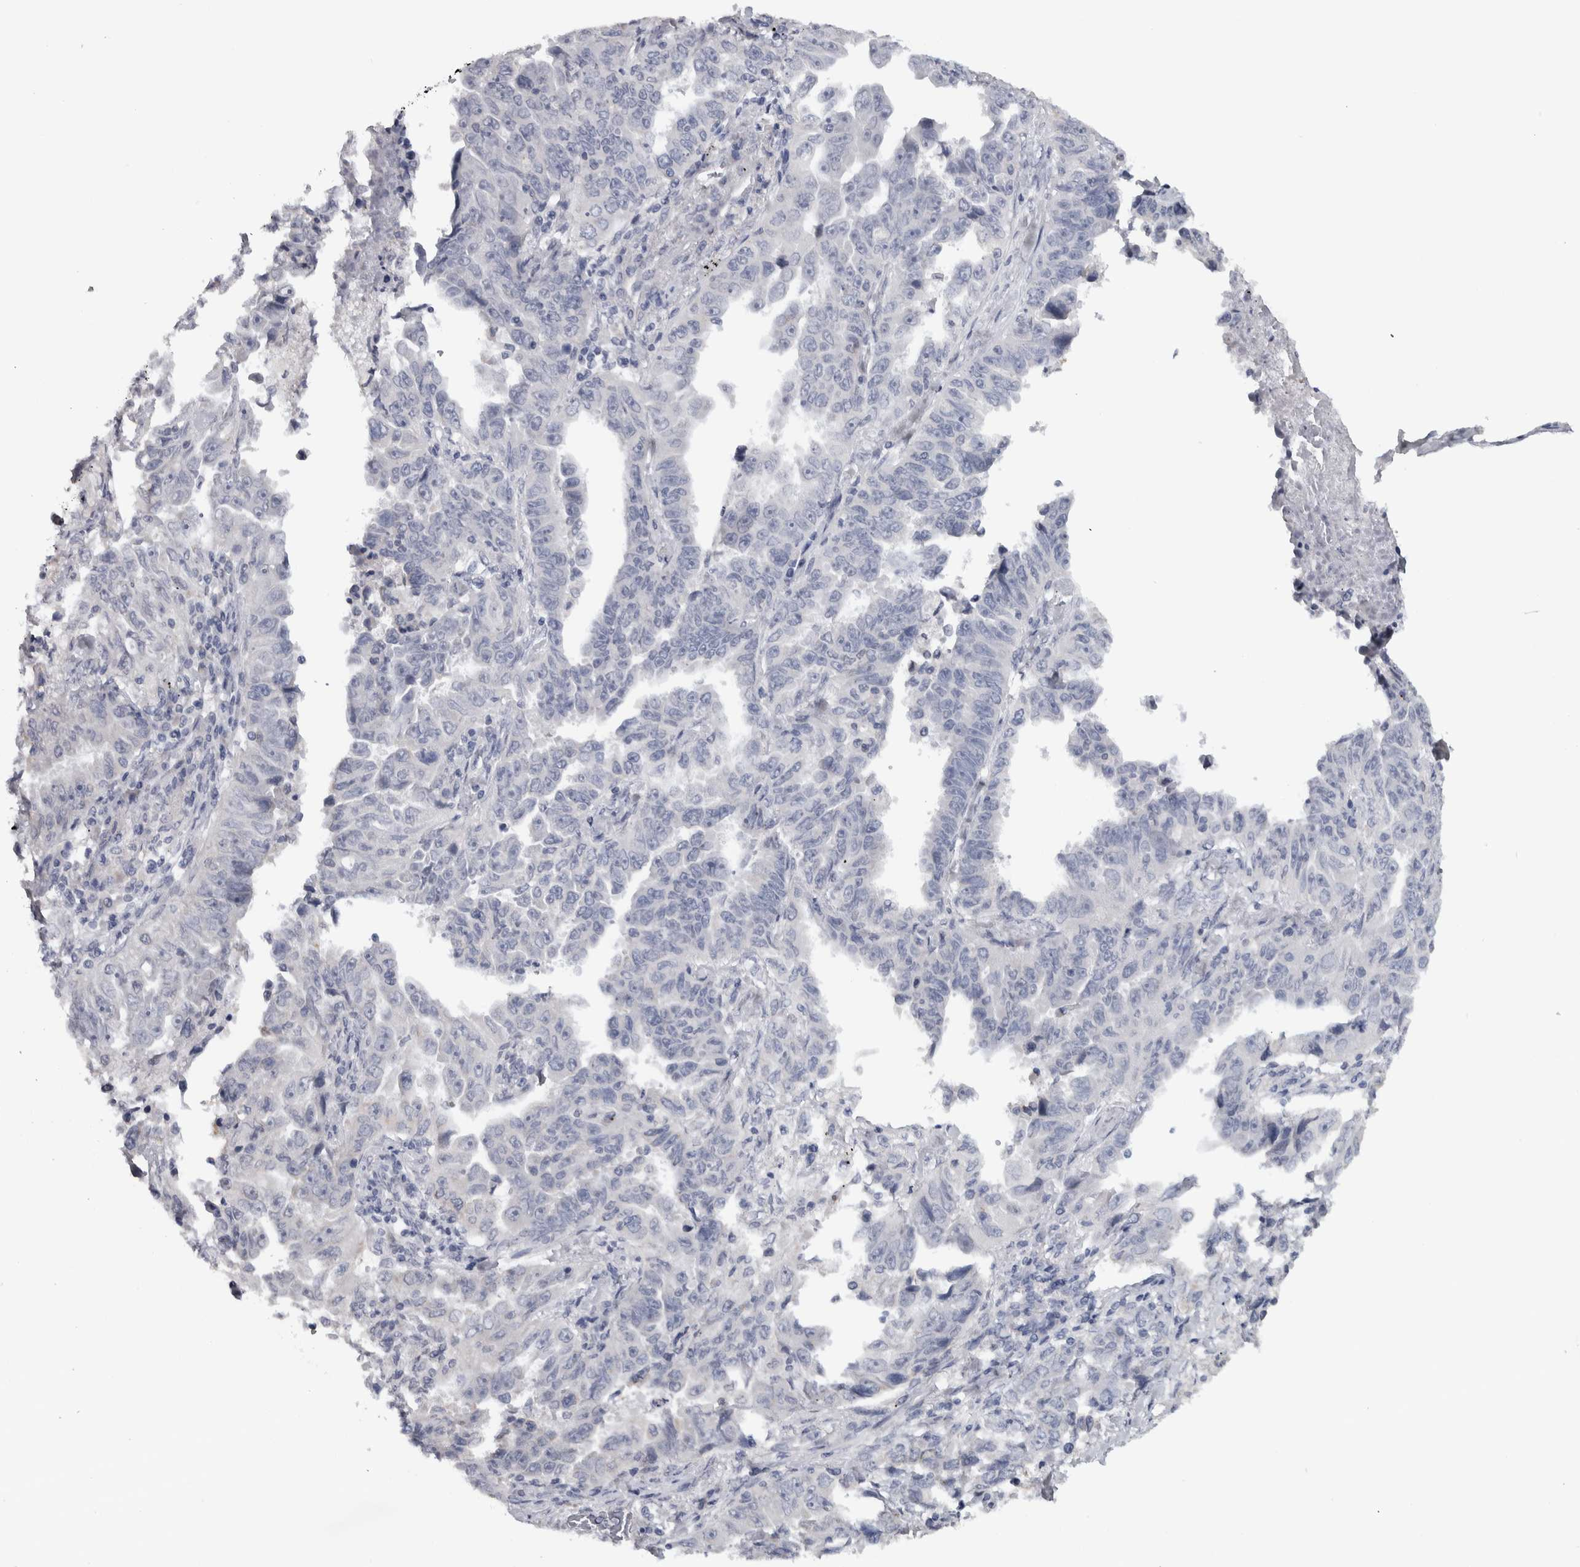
{"staining": {"intensity": "negative", "quantity": "none", "location": "none"}, "tissue": "lung cancer", "cell_type": "Tumor cells", "image_type": "cancer", "snomed": [{"axis": "morphology", "description": "Adenocarcinoma, NOS"}, {"axis": "topography", "description": "Lung"}], "caption": "Immunohistochemical staining of lung adenocarcinoma demonstrates no significant expression in tumor cells.", "gene": "NECAB1", "patient": {"sex": "female", "age": 51}}